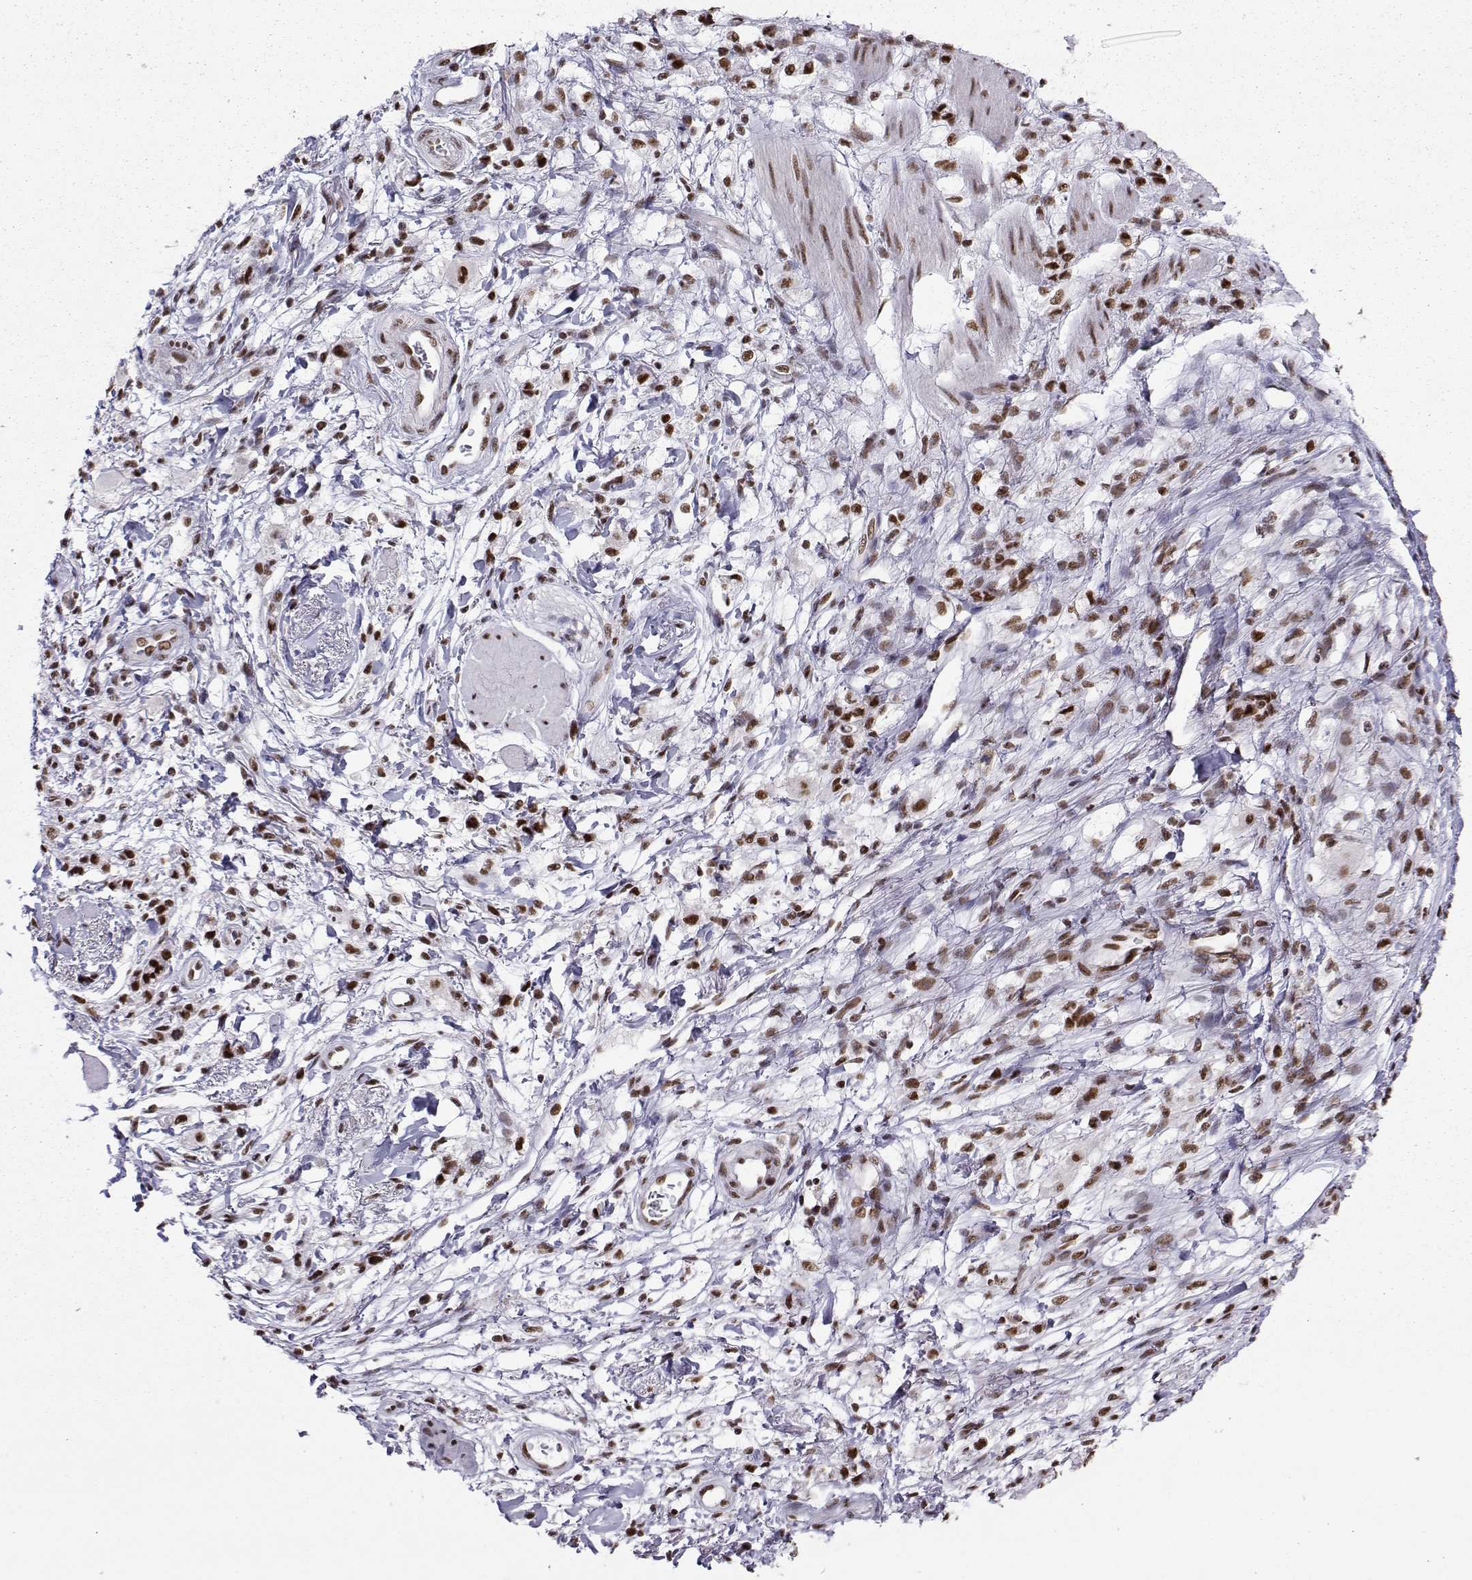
{"staining": {"intensity": "moderate", "quantity": "25%-75%", "location": "nuclear"}, "tissue": "stomach cancer", "cell_type": "Tumor cells", "image_type": "cancer", "snomed": [{"axis": "morphology", "description": "Adenocarcinoma, NOS"}, {"axis": "topography", "description": "Stomach"}], "caption": "A high-resolution image shows IHC staining of stomach cancer, which exhibits moderate nuclear positivity in about 25%-75% of tumor cells.", "gene": "SNRPB2", "patient": {"sex": "female", "age": 60}}